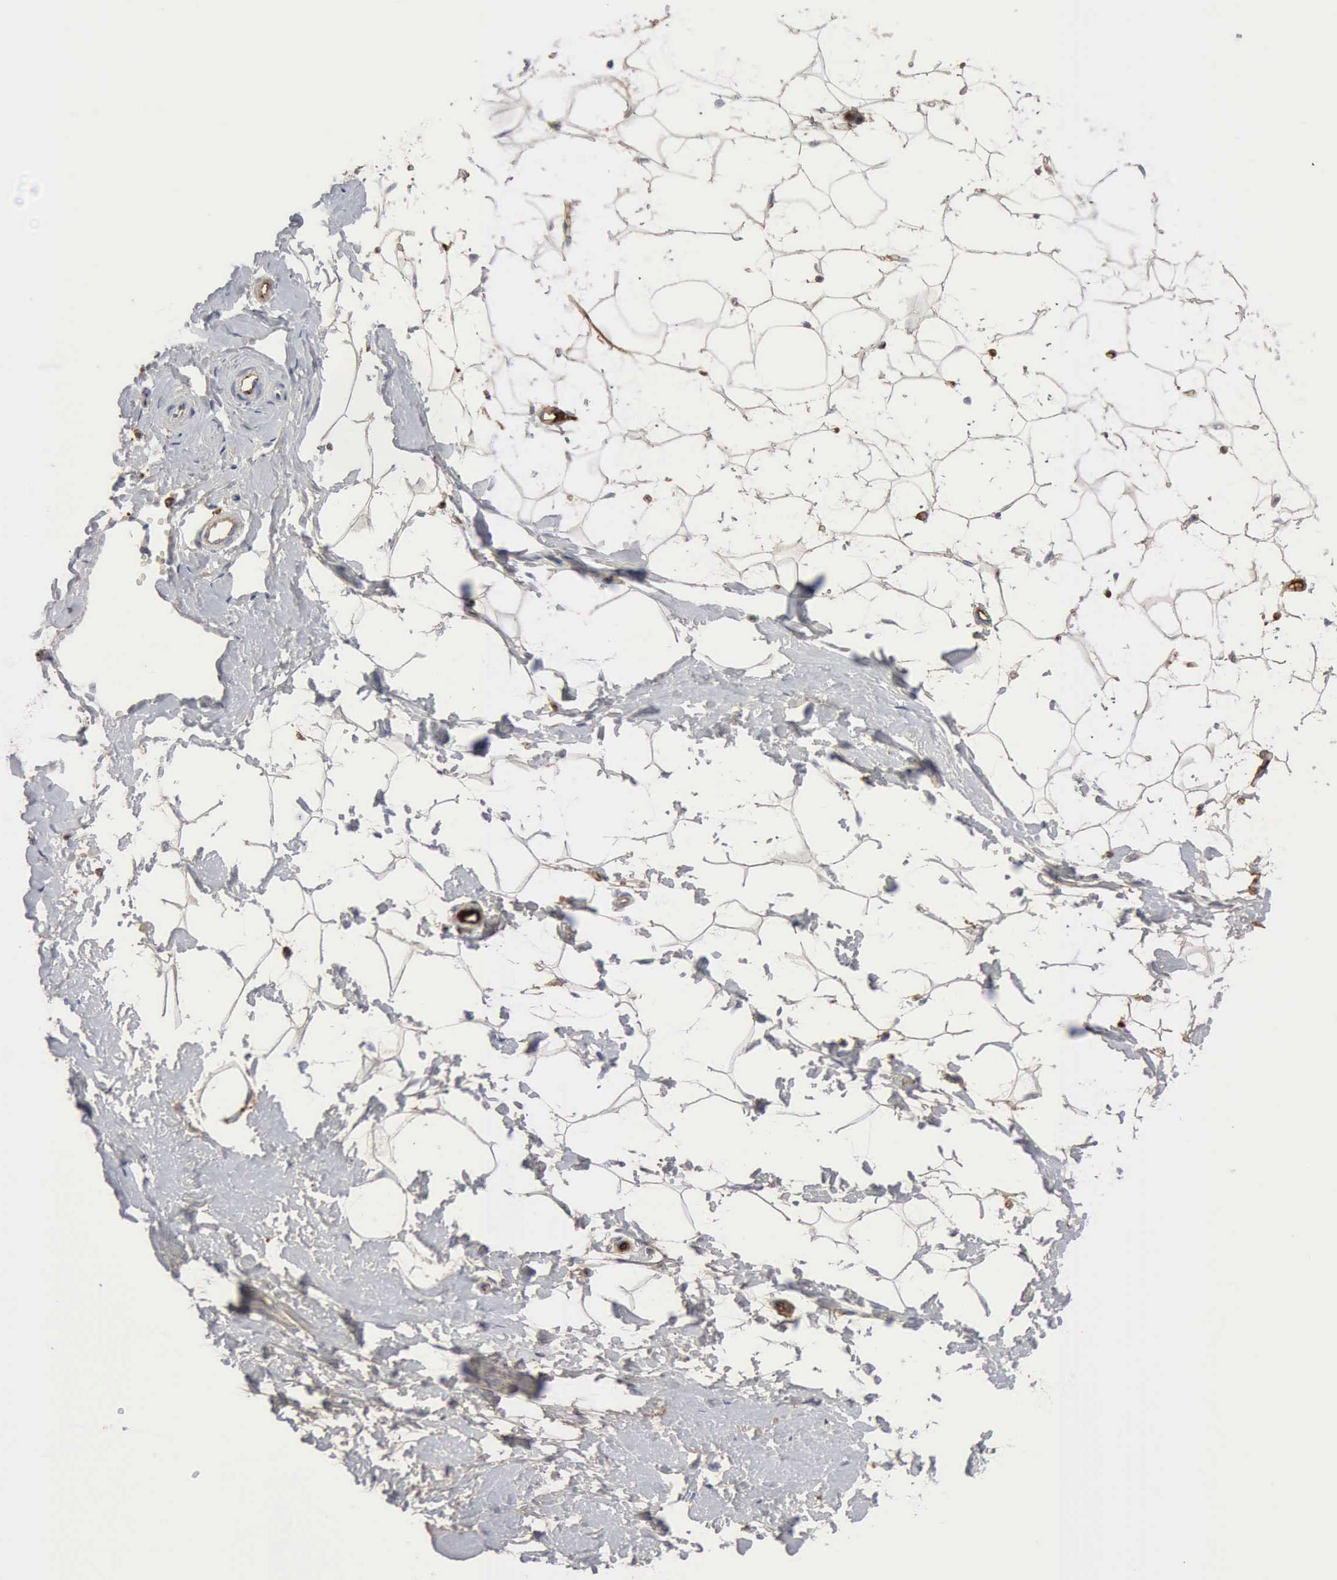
{"staining": {"intensity": "weak", "quantity": "<25%", "location": "cytoplasmic/membranous"}, "tissue": "breast", "cell_type": "Adipocytes", "image_type": "normal", "snomed": [{"axis": "morphology", "description": "Normal tissue, NOS"}, {"axis": "topography", "description": "Breast"}], "caption": "The histopathology image displays no staining of adipocytes in benign breast.", "gene": "C4BPA", "patient": {"sex": "female", "age": 23}}